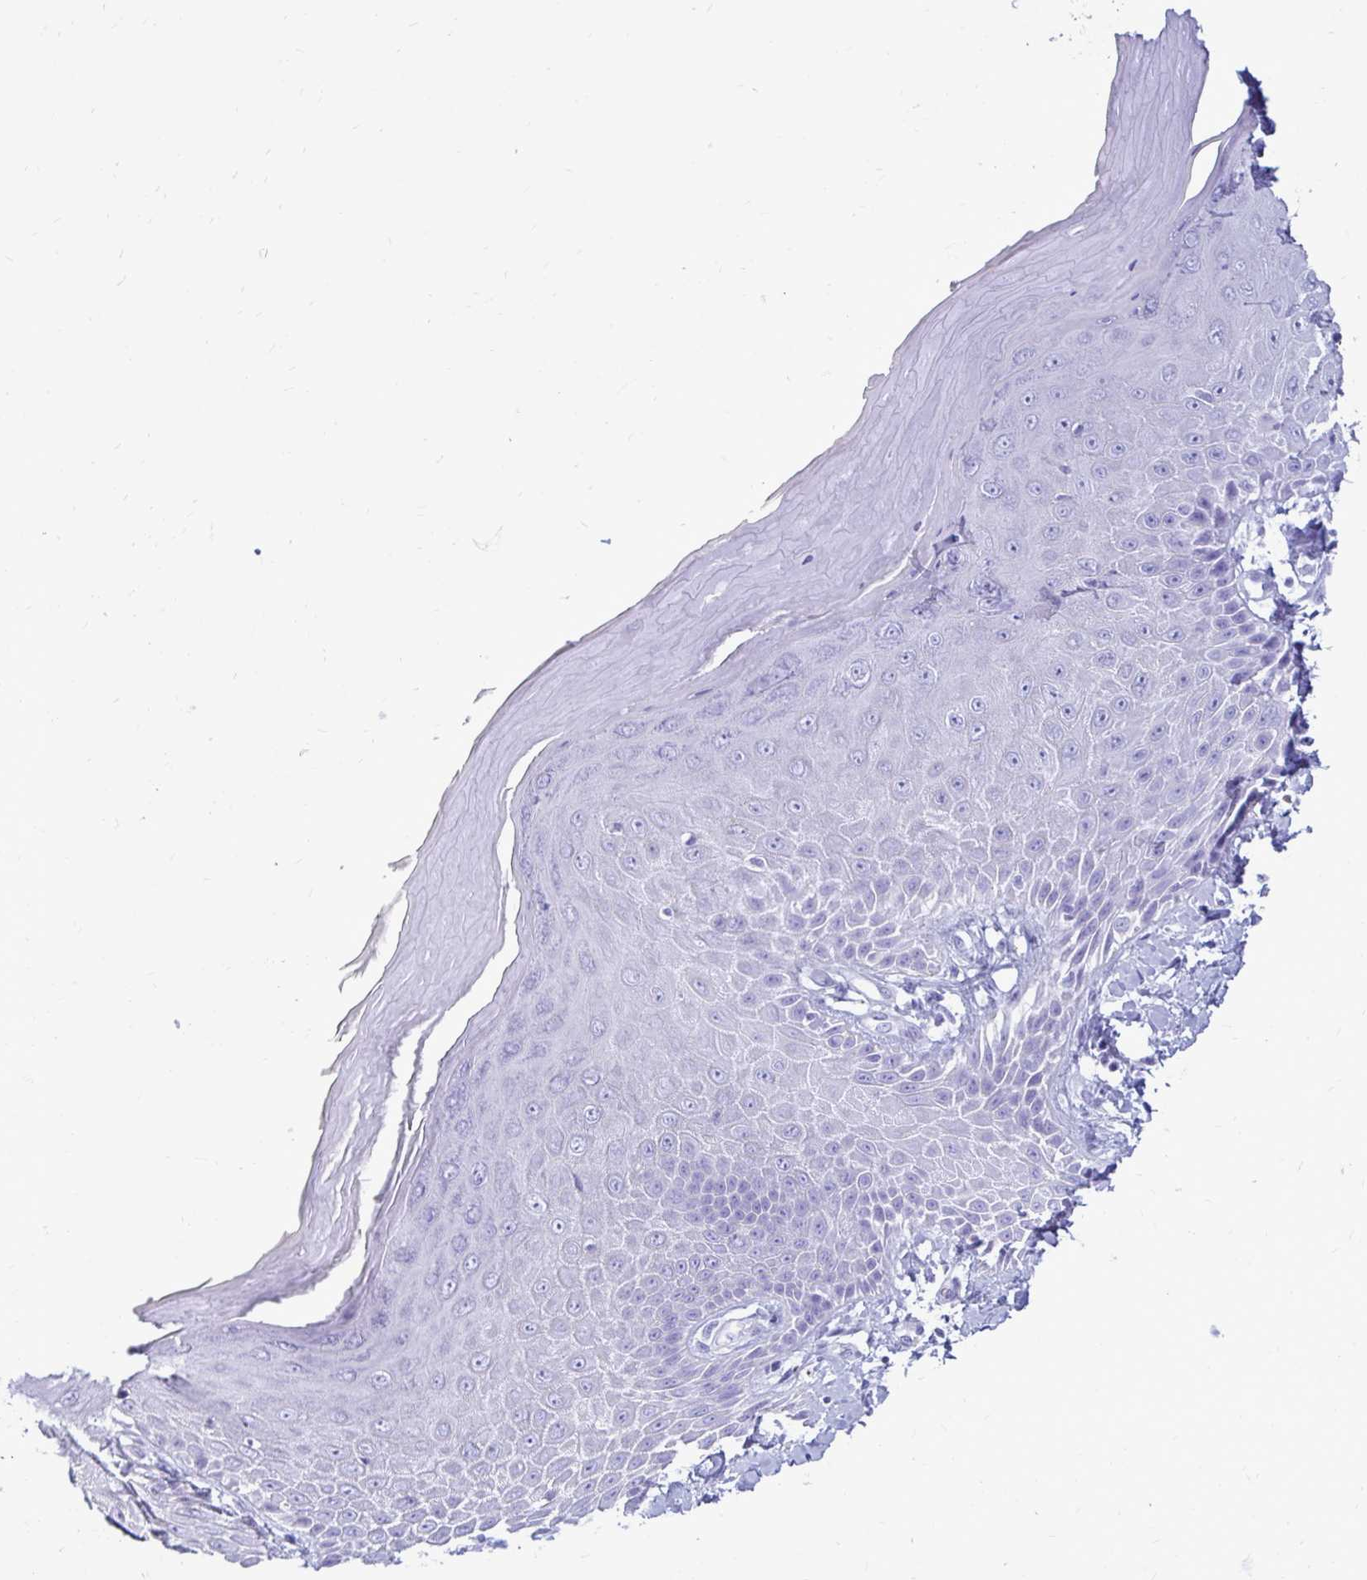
{"staining": {"intensity": "negative", "quantity": "none", "location": "none"}, "tissue": "skin", "cell_type": "Epidermal cells", "image_type": "normal", "snomed": [{"axis": "morphology", "description": "Normal tissue, NOS"}, {"axis": "topography", "description": "Anal"}, {"axis": "topography", "description": "Peripheral nerve tissue"}], "caption": "A histopathology image of human skin is negative for staining in epidermal cells. (DAB IHC with hematoxylin counter stain).", "gene": "OR10R2", "patient": {"sex": "male", "age": 78}}